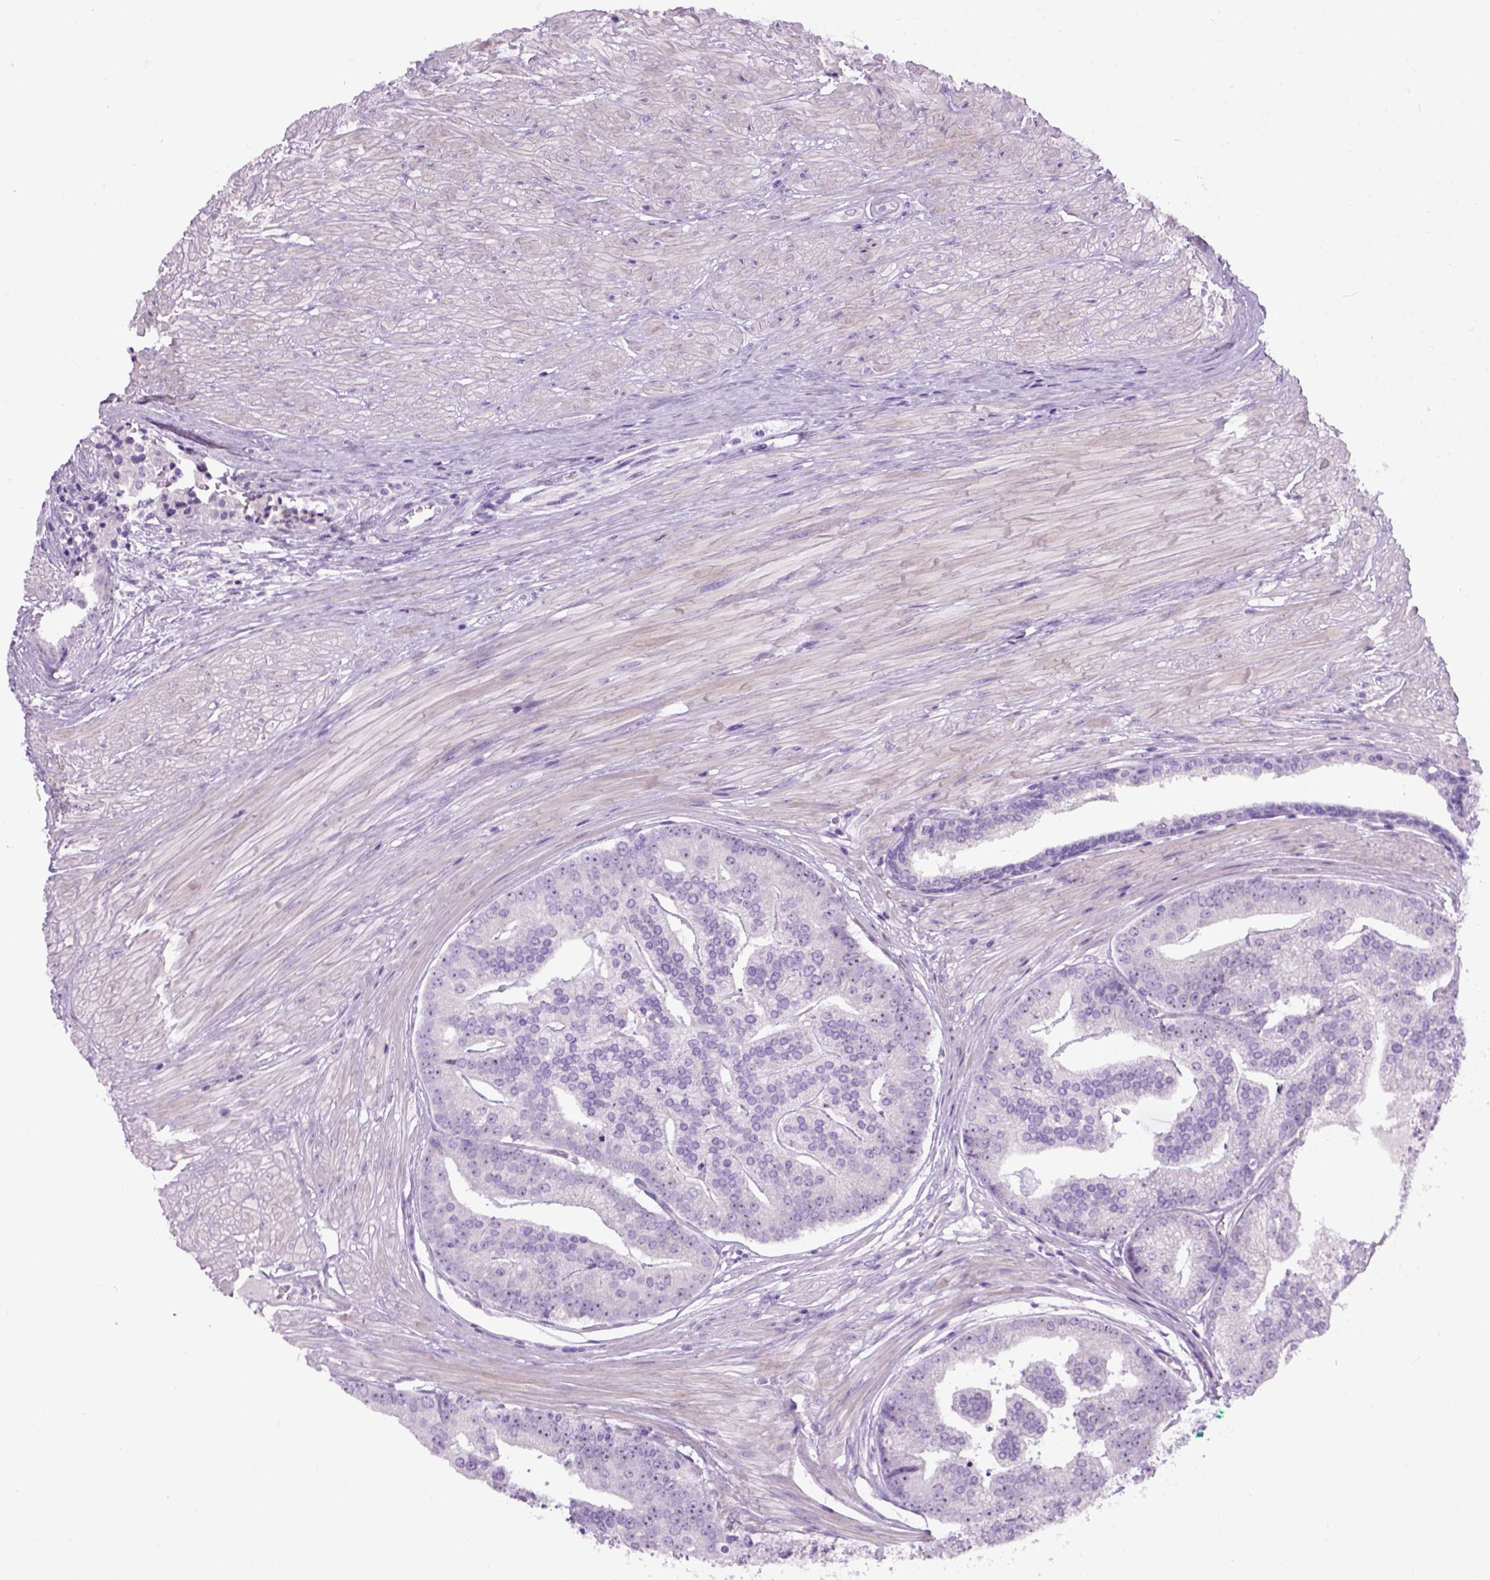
{"staining": {"intensity": "weak", "quantity": "25%-75%", "location": "nuclear"}, "tissue": "prostate cancer", "cell_type": "Tumor cells", "image_type": "cancer", "snomed": [{"axis": "morphology", "description": "Adenocarcinoma, NOS"}, {"axis": "topography", "description": "Prostate and seminal vesicle, NOS"}, {"axis": "topography", "description": "Prostate"}], "caption": "An immunohistochemistry (IHC) photomicrograph of neoplastic tissue is shown. Protein staining in brown highlights weak nuclear positivity in prostate cancer (adenocarcinoma) within tumor cells. (IHC, brightfield microscopy, high magnification).", "gene": "UTP4", "patient": {"sex": "male", "age": 44}}